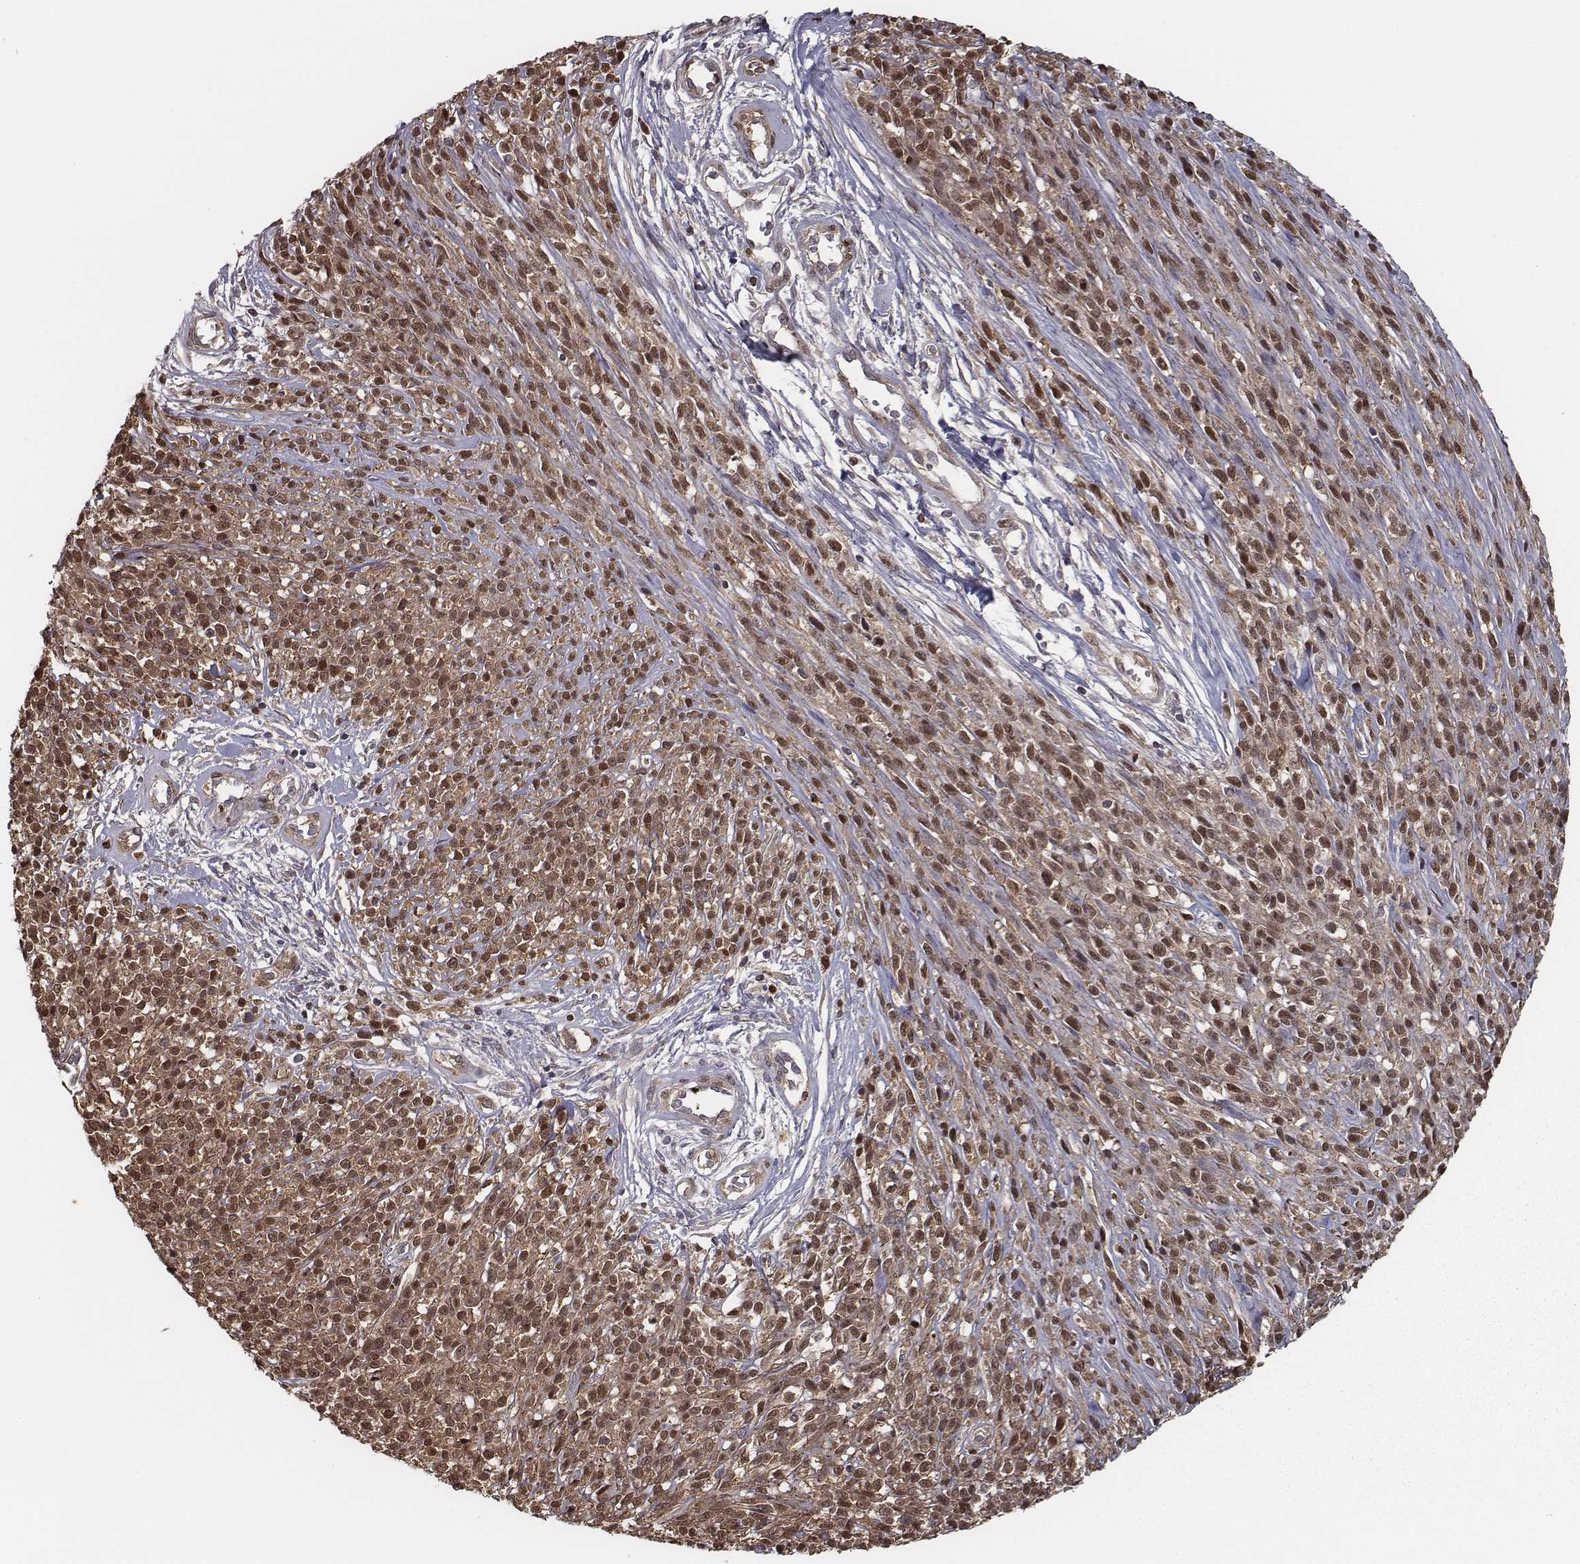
{"staining": {"intensity": "moderate", "quantity": ">75%", "location": "cytoplasmic/membranous,nuclear"}, "tissue": "melanoma", "cell_type": "Tumor cells", "image_type": "cancer", "snomed": [{"axis": "morphology", "description": "Malignant melanoma, NOS"}, {"axis": "topography", "description": "Skin"}, {"axis": "topography", "description": "Skin of trunk"}], "caption": "Immunohistochemistry photomicrograph of neoplastic tissue: melanoma stained using immunohistochemistry (IHC) demonstrates medium levels of moderate protein expression localized specifically in the cytoplasmic/membranous and nuclear of tumor cells, appearing as a cytoplasmic/membranous and nuclear brown color.", "gene": "ISYNA1", "patient": {"sex": "male", "age": 74}}